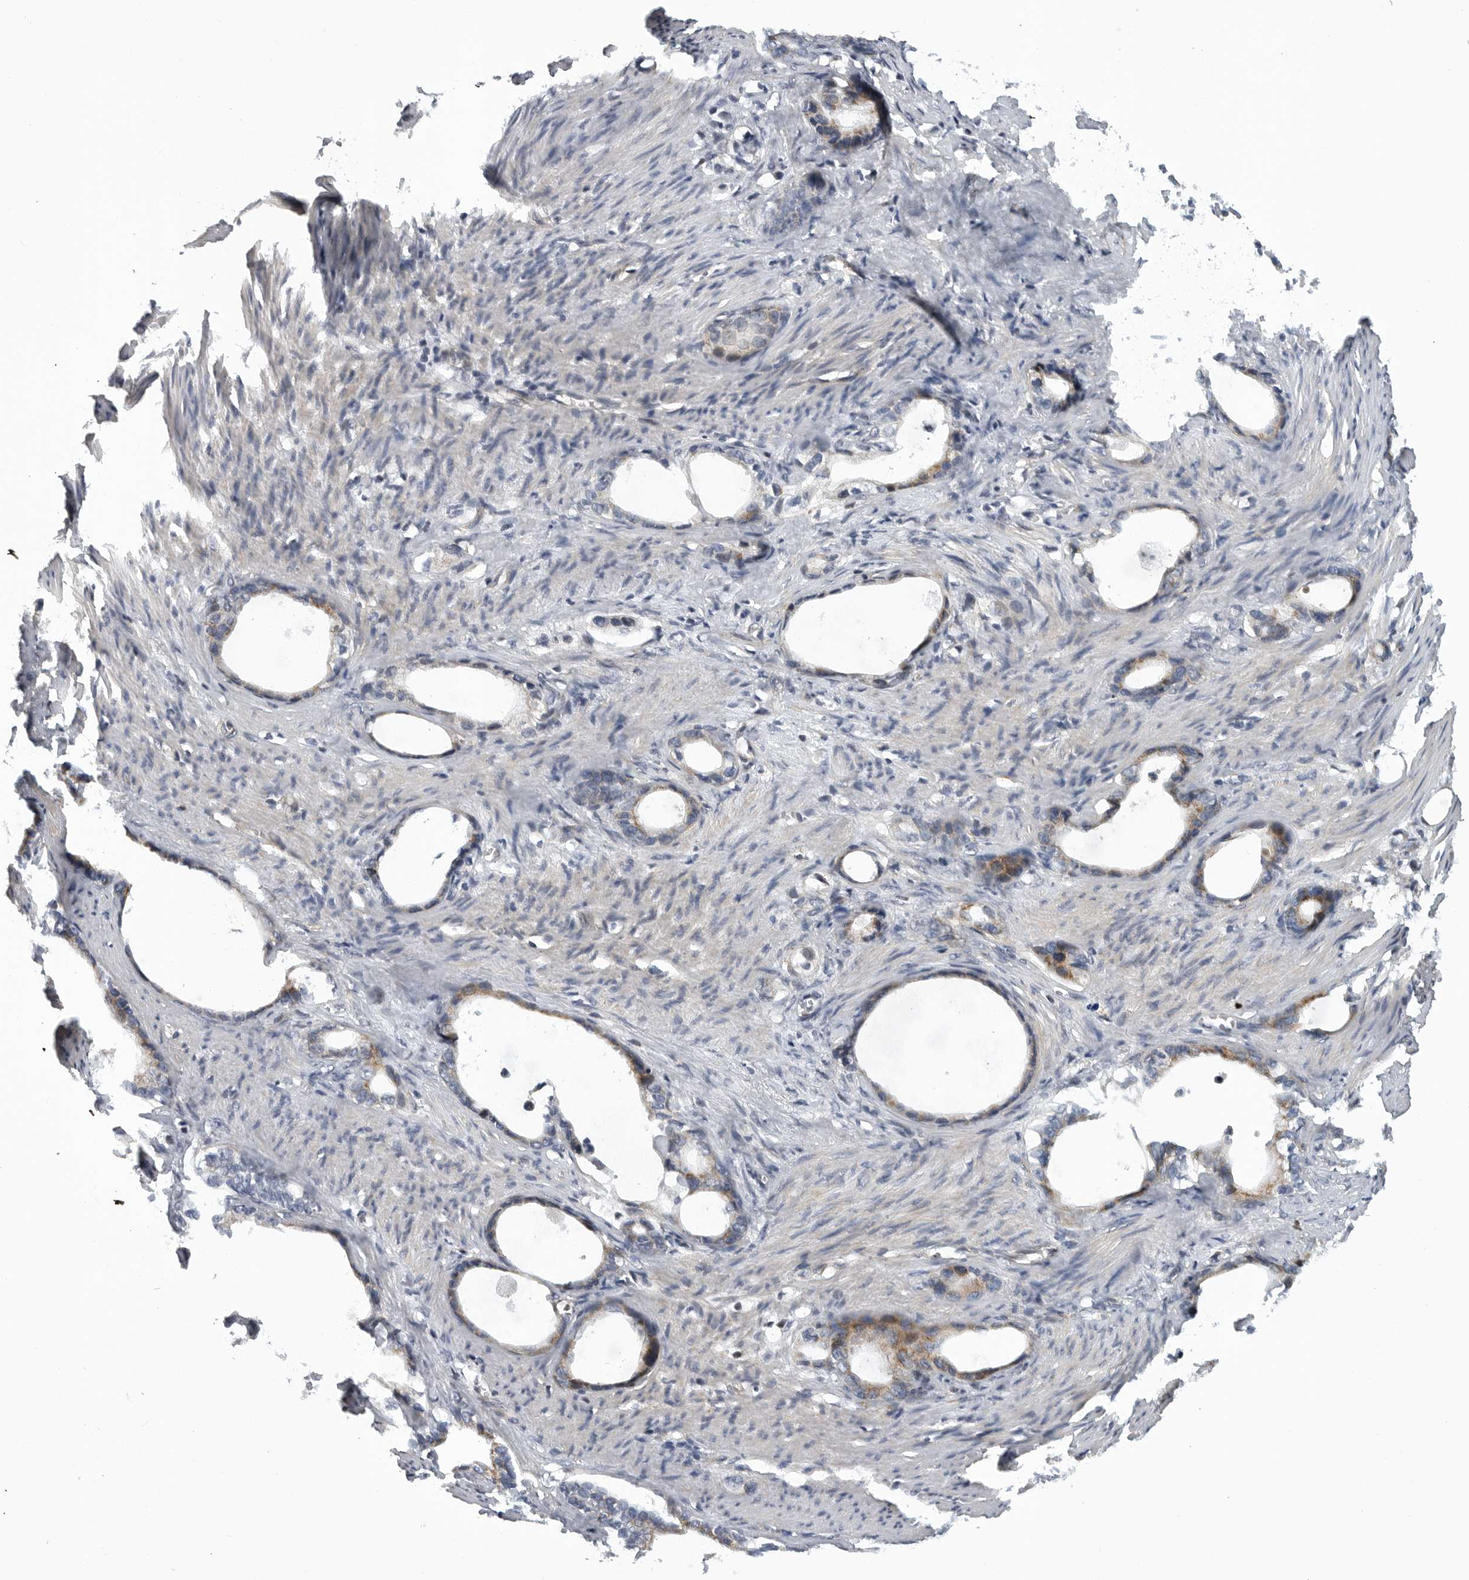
{"staining": {"intensity": "moderate", "quantity": "25%-75%", "location": "cytoplasmic/membranous"}, "tissue": "stomach cancer", "cell_type": "Tumor cells", "image_type": "cancer", "snomed": [{"axis": "morphology", "description": "Adenocarcinoma, NOS"}, {"axis": "topography", "description": "Stomach"}], "caption": "IHC (DAB) staining of stomach adenocarcinoma shows moderate cytoplasmic/membranous protein positivity in about 25%-75% of tumor cells.", "gene": "TMPRSS11F", "patient": {"sex": "female", "age": 75}}